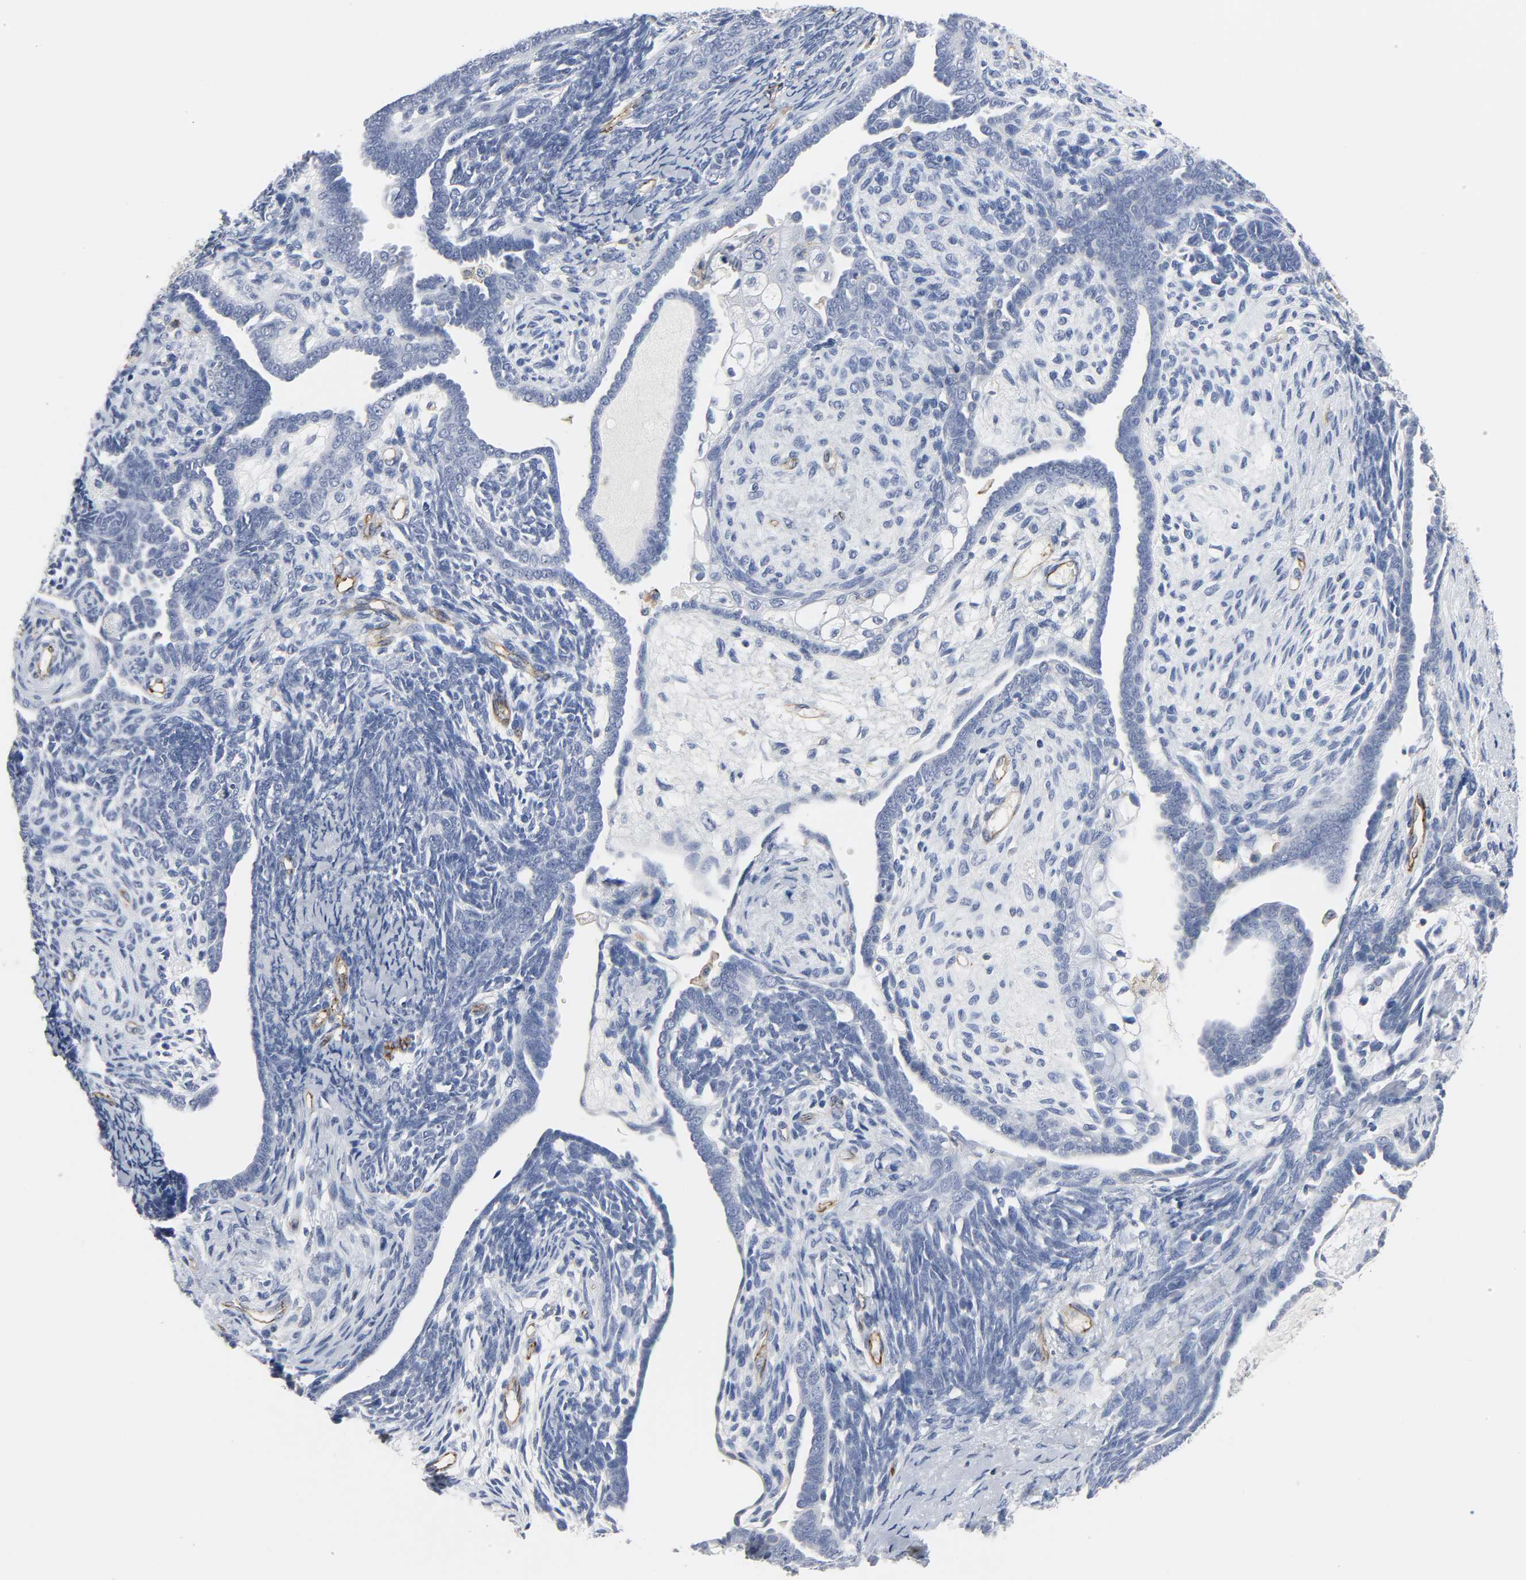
{"staining": {"intensity": "negative", "quantity": "none", "location": "none"}, "tissue": "endometrial cancer", "cell_type": "Tumor cells", "image_type": "cancer", "snomed": [{"axis": "morphology", "description": "Neoplasm, malignant, NOS"}, {"axis": "topography", "description": "Endometrium"}], "caption": "Tumor cells show no significant positivity in malignant neoplasm (endometrial). (DAB IHC, high magnification).", "gene": "PECAM1", "patient": {"sex": "female", "age": 74}}